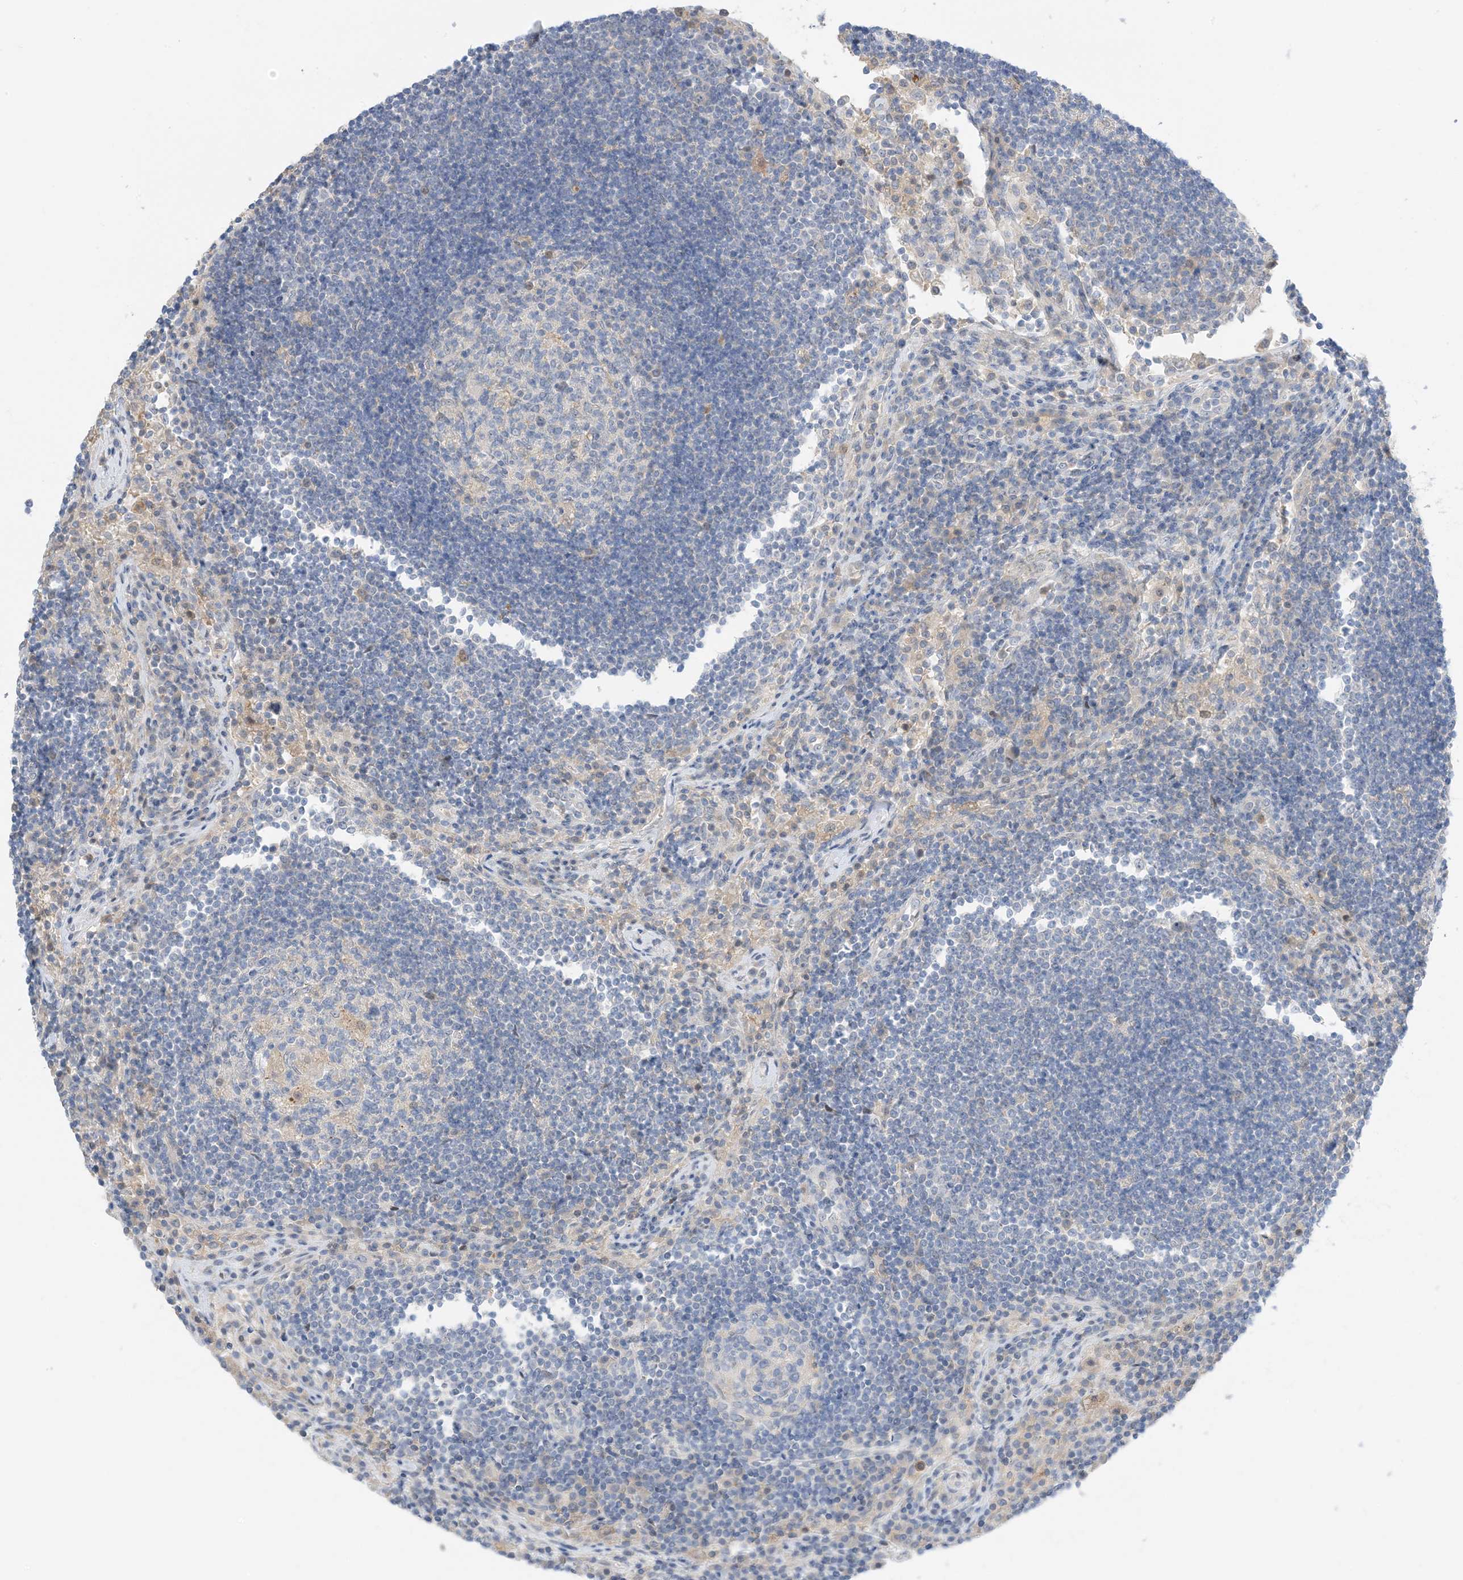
{"staining": {"intensity": "negative", "quantity": "none", "location": "none"}, "tissue": "lymph node", "cell_type": "Germinal center cells", "image_type": "normal", "snomed": [{"axis": "morphology", "description": "Normal tissue, NOS"}, {"axis": "topography", "description": "Lymph node"}], "caption": "This is a histopathology image of immunohistochemistry staining of normal lymph node, which shows no positivity in germinal center cells.", "gene": "KIFBP", "patient": {"sex": "female", "age": 53}}